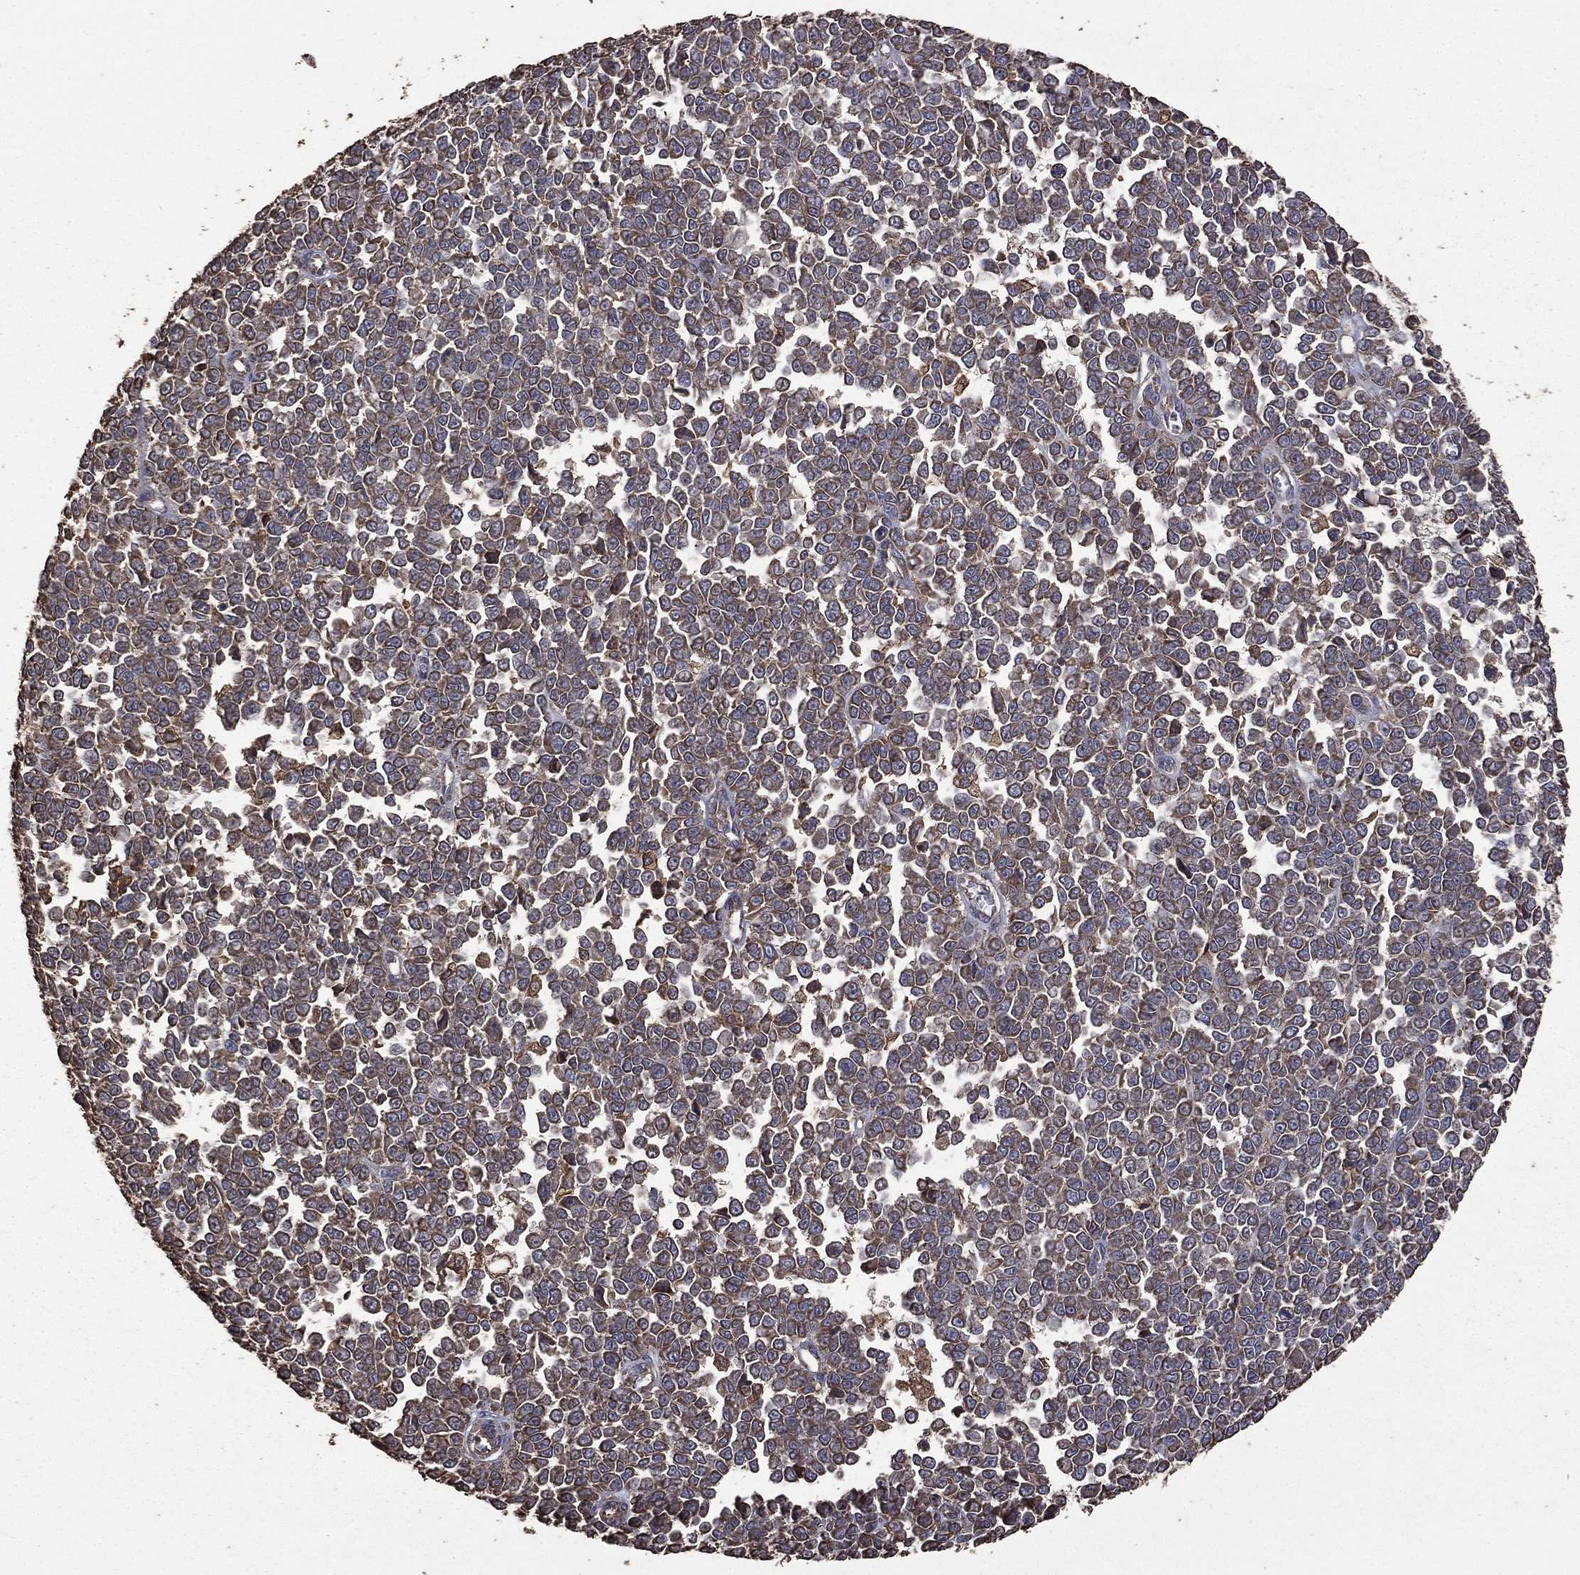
{"staining": {"intensity": "moderate", "quantity": "25%-75%", "location": "cytoplasmic/membranous"}, "tissue": "melanoma", "cell_type": "Tumor cells", "image_type": "cancer", "snomed": [{"axis": "morphology", "description": "Malignant melanoma, NOS"}, {"axis": "topography", "description": "Skin"}], "caption": "An IHC image of neoplastic tissue is shown. Protein staining in brown labels moderate cytoplasmic/membranous positivity in malignant melanoma within tumor cells.", "gene": "METTL27", "patient": {"sex": "female", "age": 95}}